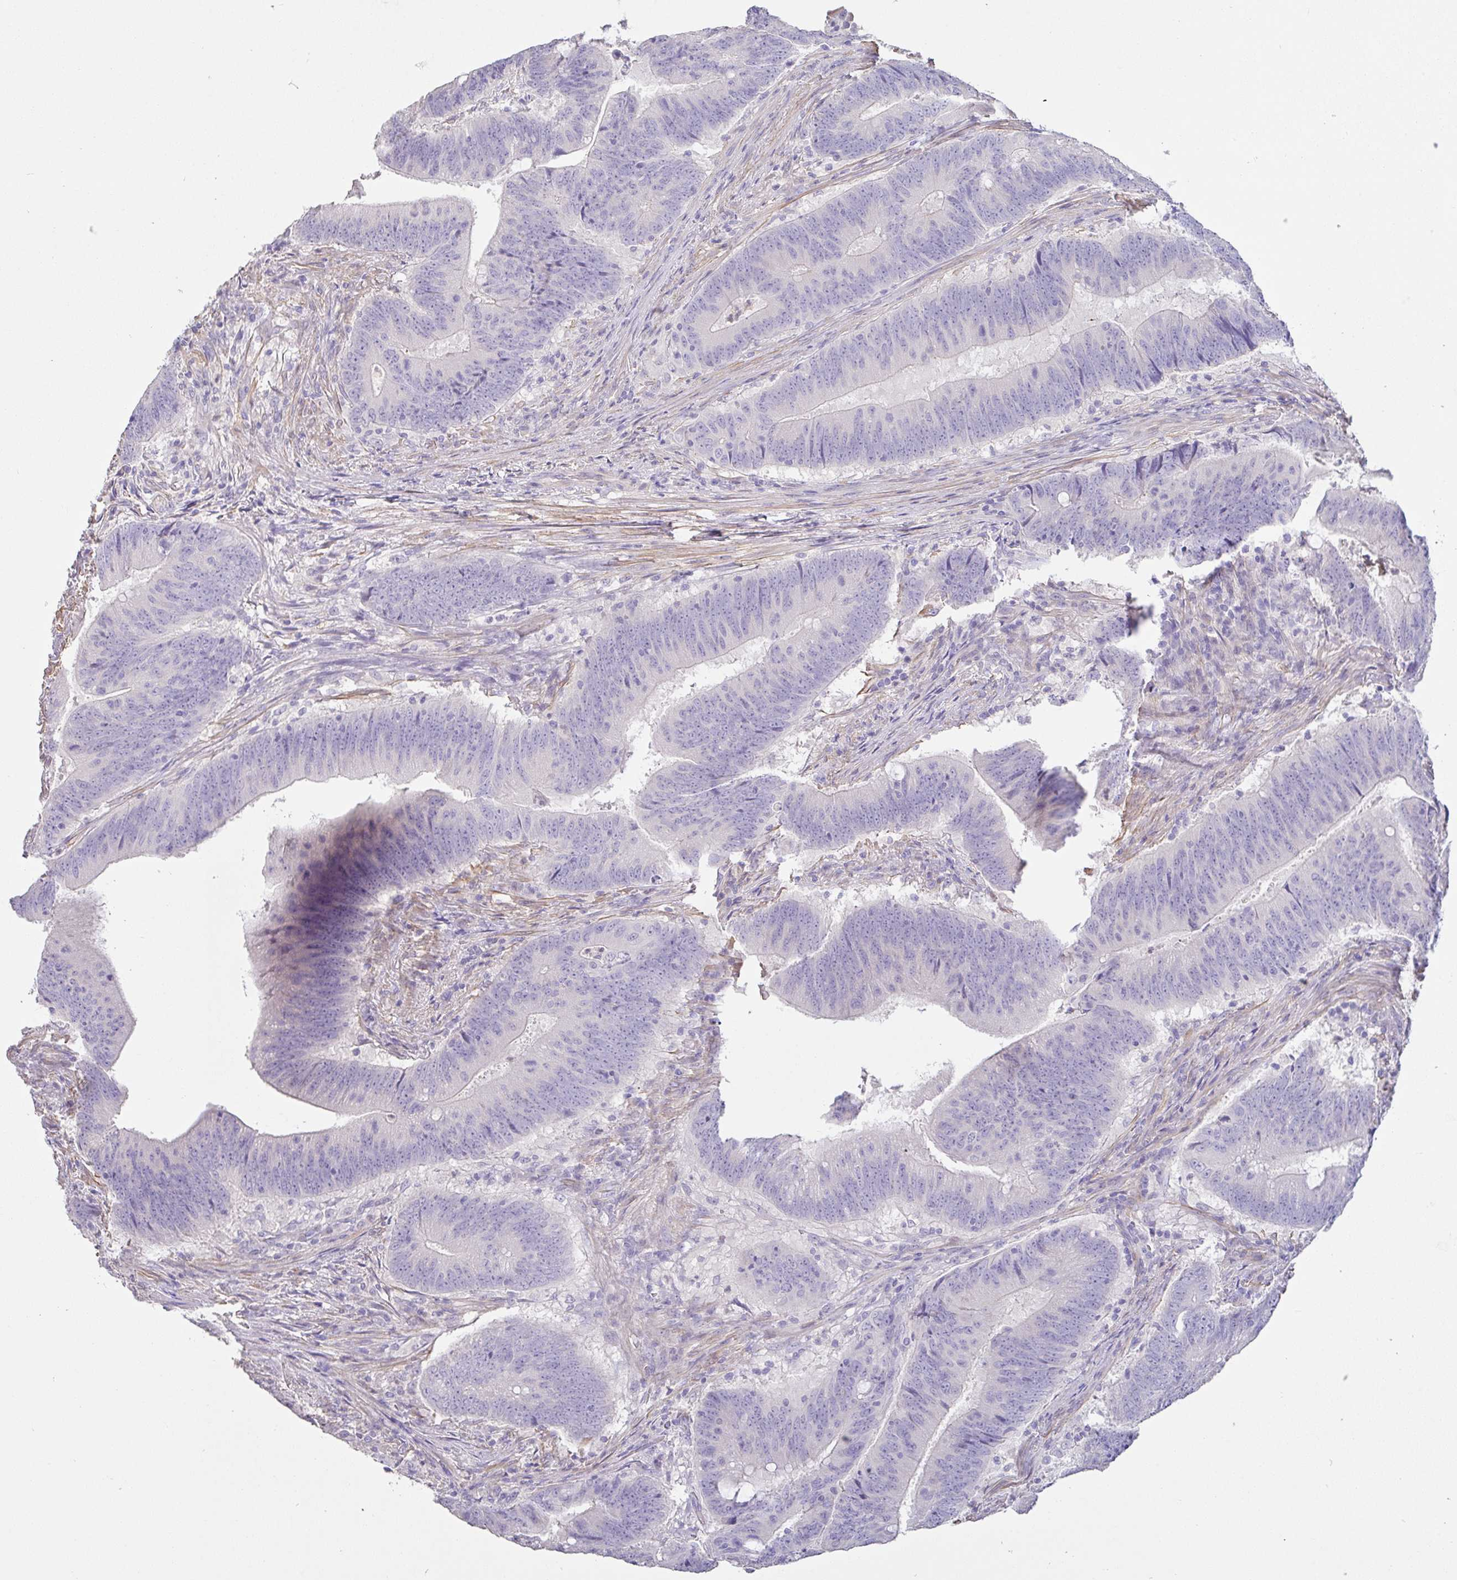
{"staining": {"intensity": "negative", "quantity": "none", "location": "none"}, "tissue": "colorectal cancer", "cell_type": "Tumor cells", "image_type": "cancer", "snomed": [{"axis": "morphology", "description": "Adenocarcinoma, NOS"}, {"axis": "topography", "description": "Colon"}], "caption": "The immunohistochemistry (IHC) micrograph has no significant staining in tumor cells of adenocarcinoma (colorectal) tissue.", "gene": "PYGM", "patient": {"sex": "female", "age": 87}}